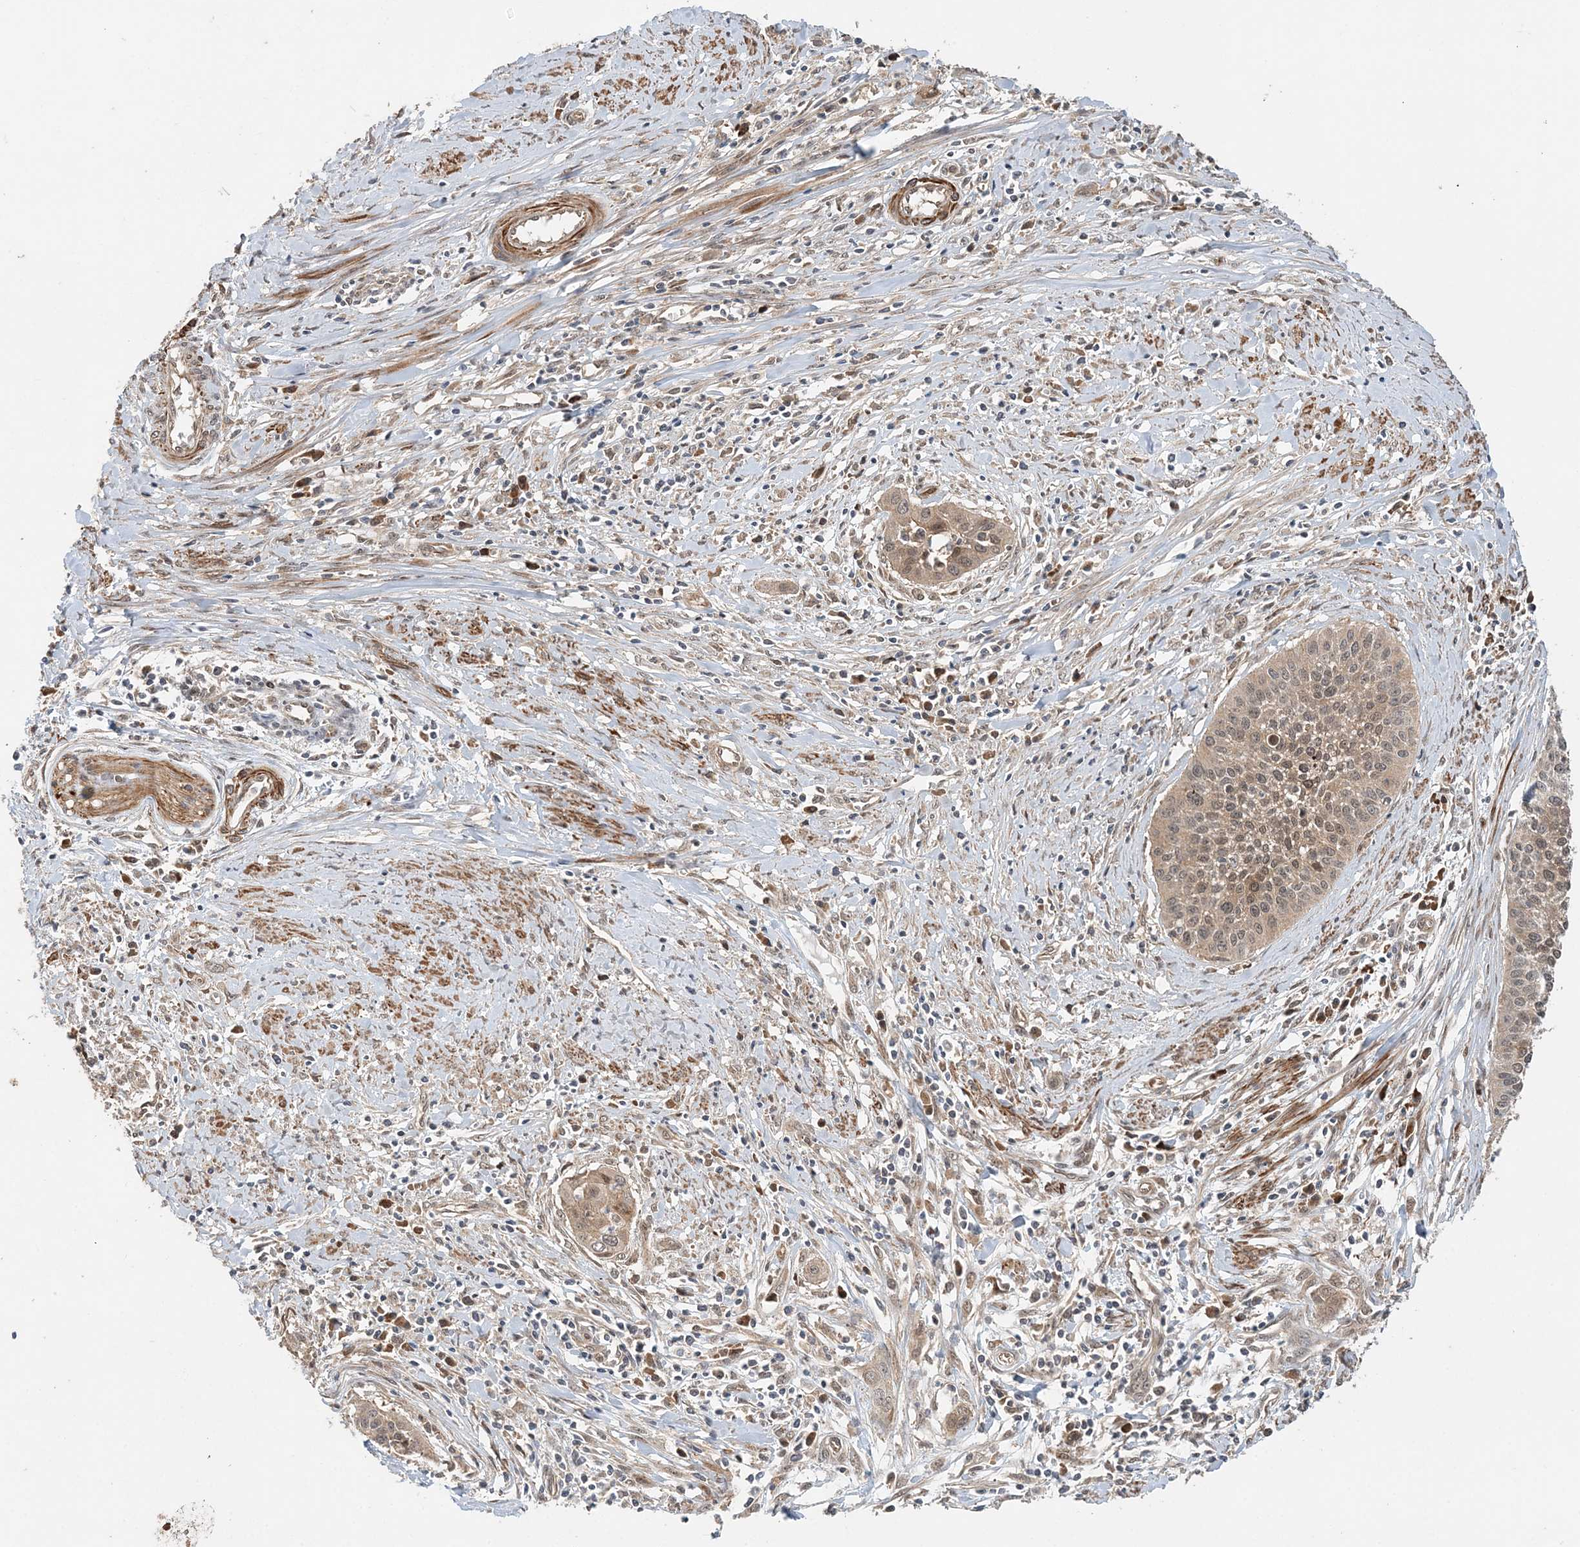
{"staining": {"intensity": "weak", "quantity": ">75%", "location": "cytoplasmic/membranous,nuclear"}, "tissue": "cervical cancer", "cell_type": "Tumor cells", "image_type": "cancer", "snomed": [{"axis": "morphology", "description": "Squamous cell carcinoma, NOS"}, {"axis": "topography", "description": "Cervix"}], "caption": "Immunohistochemistry (DAB (3,3'-diaminobenzidine)) staining of cervical cancer (squamous cell carcinoma) demonstrates weak cytoplasmic/membranous and nuclear protein expression in approximately >75% of tumor cells.", "gene": "UBTD2", "patient": {"sex": "female", "age": 34}}